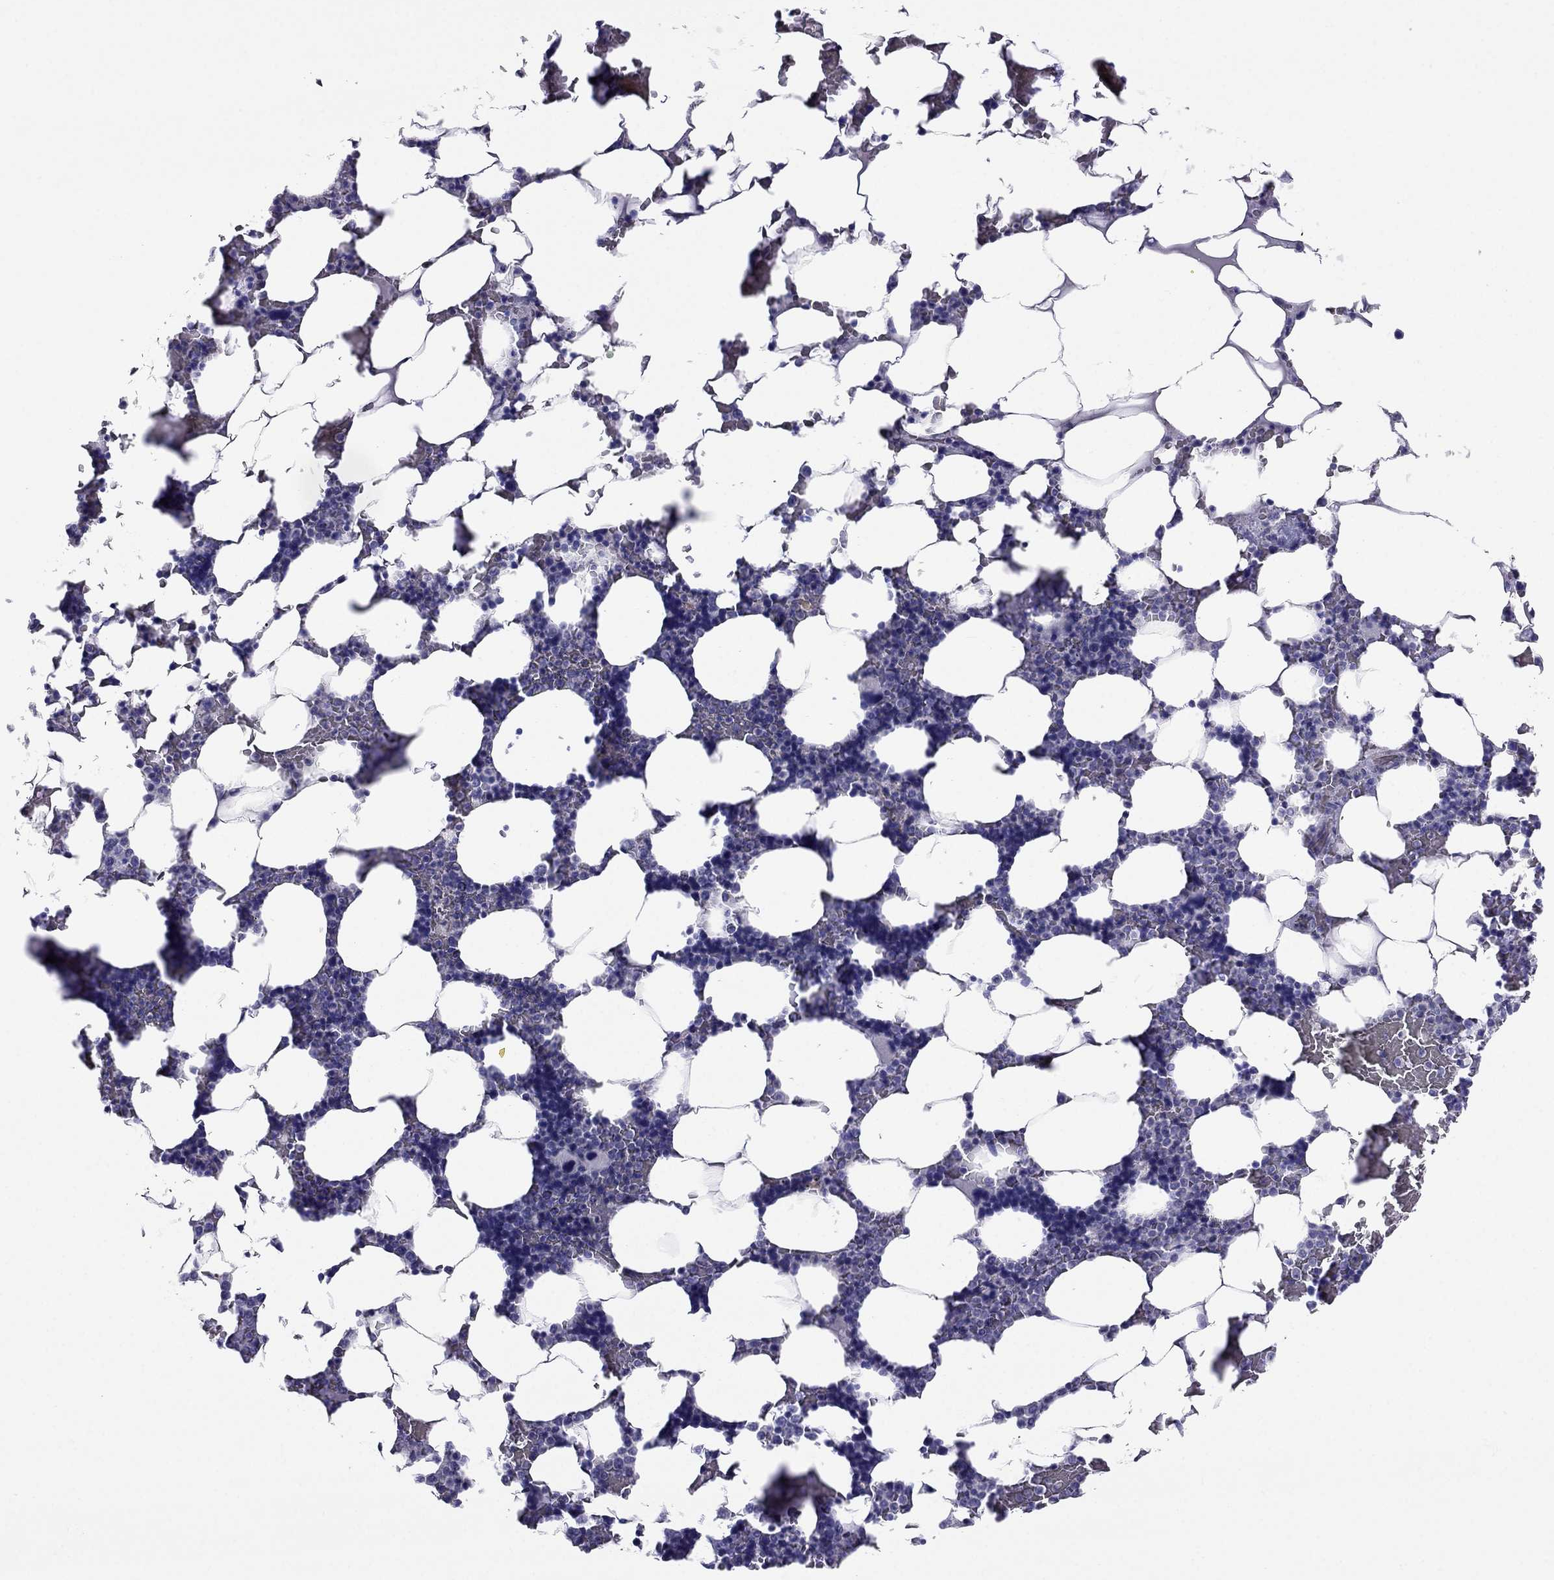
{"staining": {"intensity": "negative", "quantity": "none", "location": "none"}, "tissue": "bone marrow", "cell_type": "Hematopoietic cells", "image_type": "normal", "snomed": [{"axis": "morphology", "description": "Normal tissue, NOS"}, {"axis": "topography", "description": "Bone marrow"}], "caption": "Histopathology image shows no significant protein positivity in hematopoietic cells of unremarkable bone marrow. (IHC, brightfield microscopy, high magnification).", "gene": "CROCC2", "patient": {"sex": "male", "age": 51}}